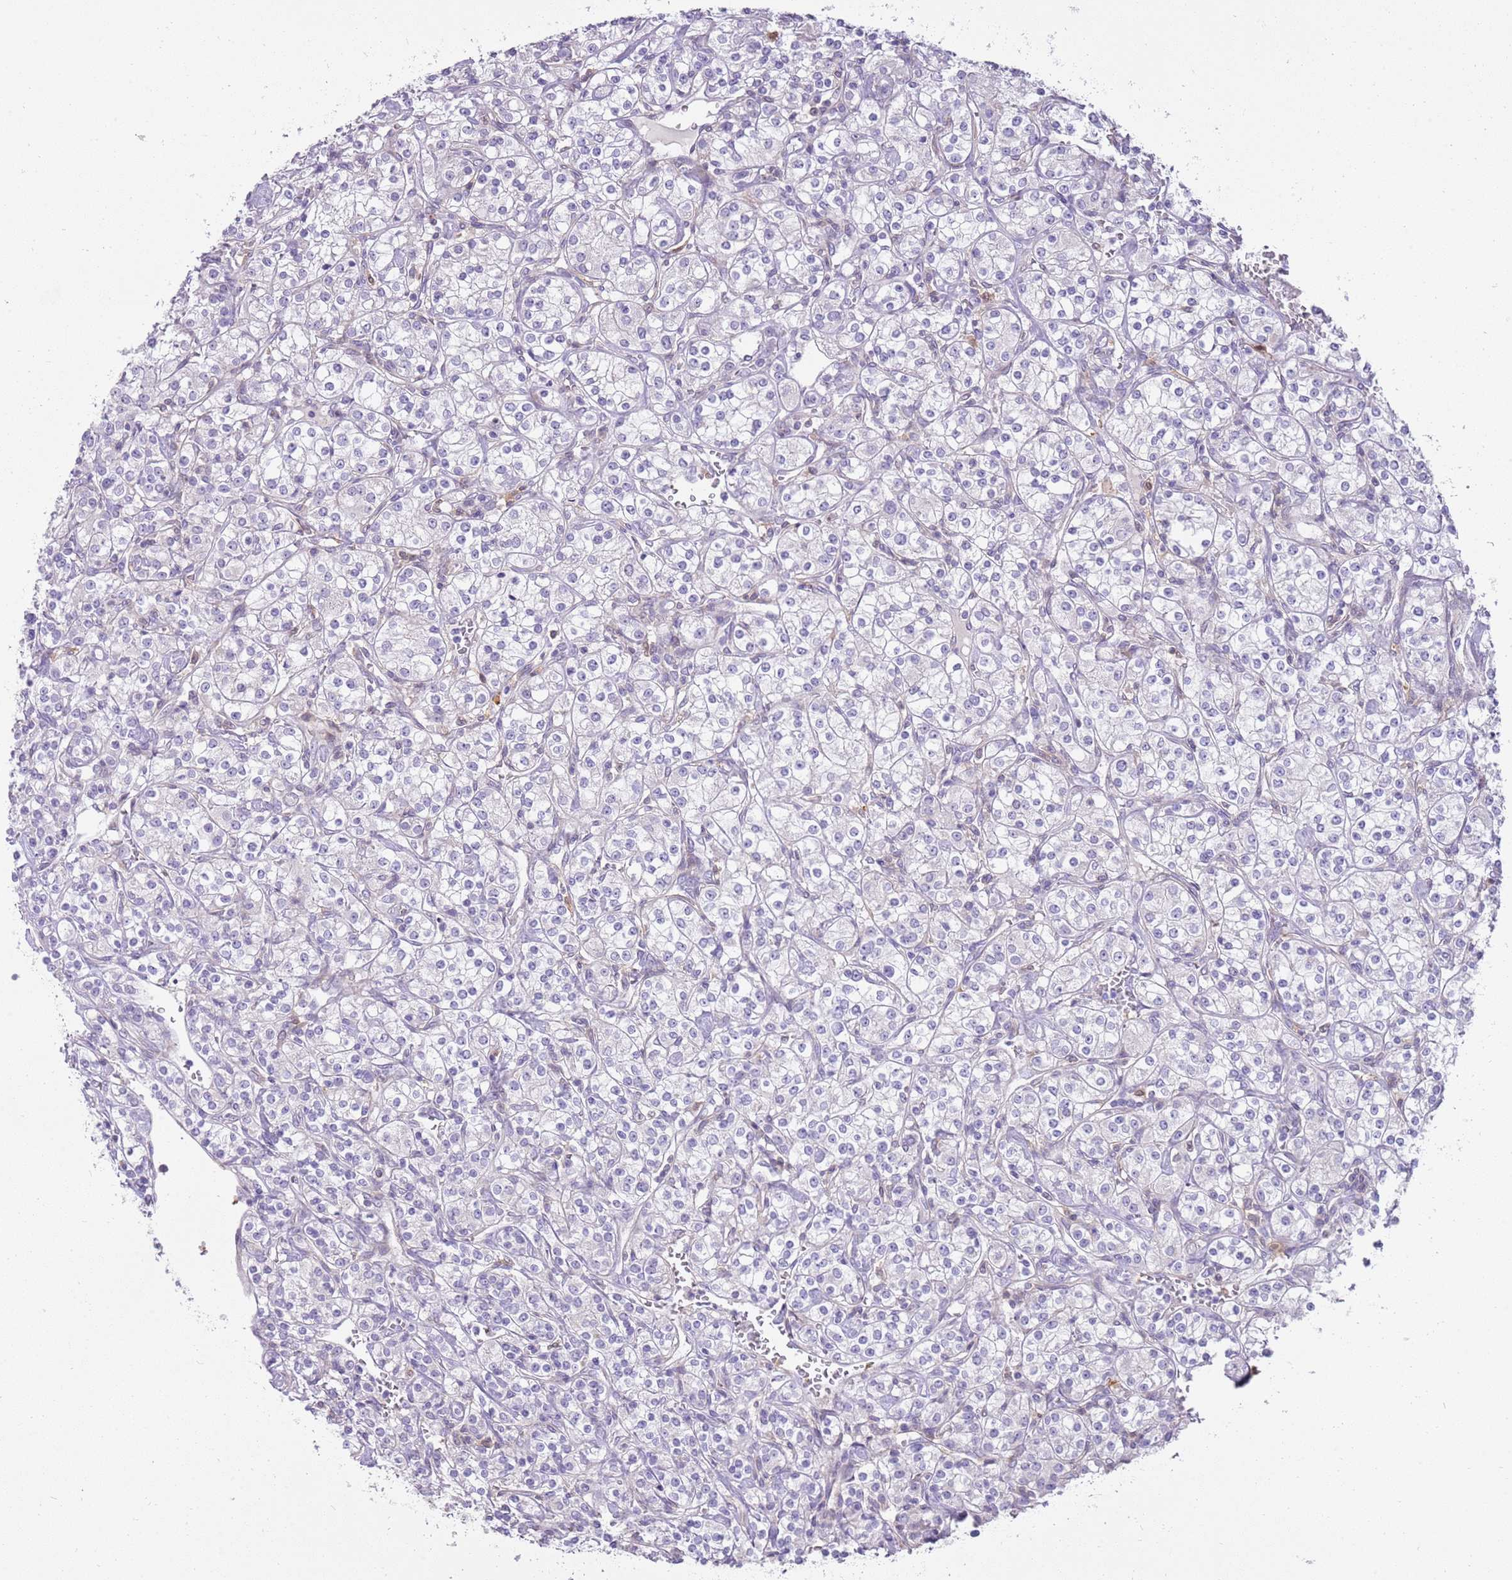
{"staining": {"intensity": "negative", "quantity": "none", "location": "none"}, "tissue": "renal cancer", "cell_type": "Tumor cells", "image_type": "cancer", "snomed": [{"axis": "morphology", "description": "Adenocarcinoma, NOS"}, {"axis": "topography", "description": "Kidney"}], "caption": "Tumor cells are negative for brown protein staining in adenocarcinoma (renal).", "gene": "DIPK1C", "patient": {"sex": "male", "age": 77}}